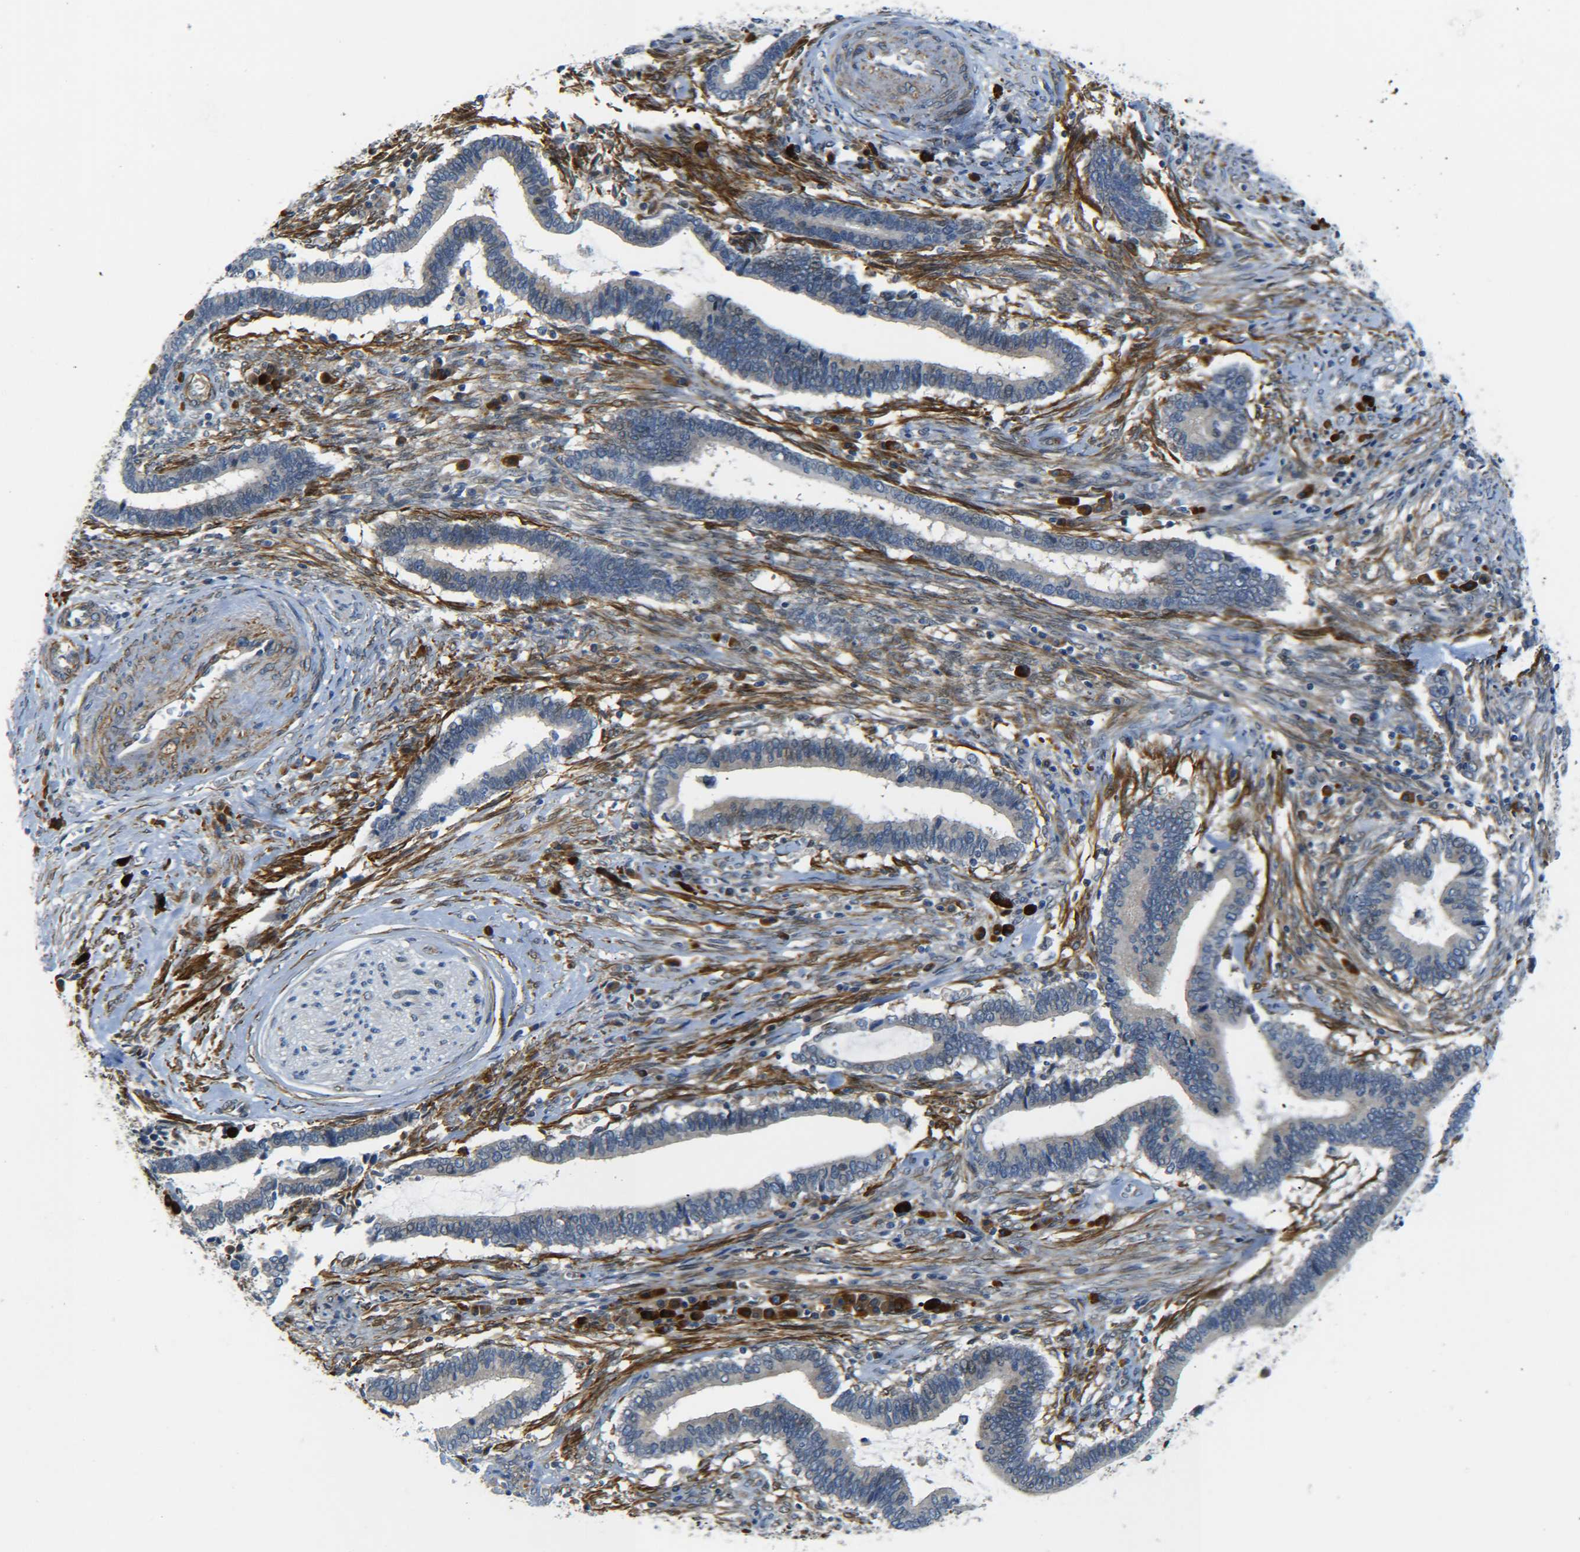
{"staining": {"intensity": "weak", "quantity": "25%-75%", "location": "cytoplasmic/membranous,nuclear"}, "tissue": "cervical cancer", "cell_type": "Tumor cells", "image_type": "cancer", "snomed": [{"axis": "morphology", "description": "Adenocarcinoma, NOS"}, {"axis": "topography", "description": "Cervix"}], "caption": "Adenocarcinoma (cervical) was stained to show a protein in brown. There is low levels of weak cytoplasmic/membranous and nuclear positivity in about 25%-75% of tumor cells.", "gene": "MEIS1", "patient": {"sex": "female", "age": 44}}